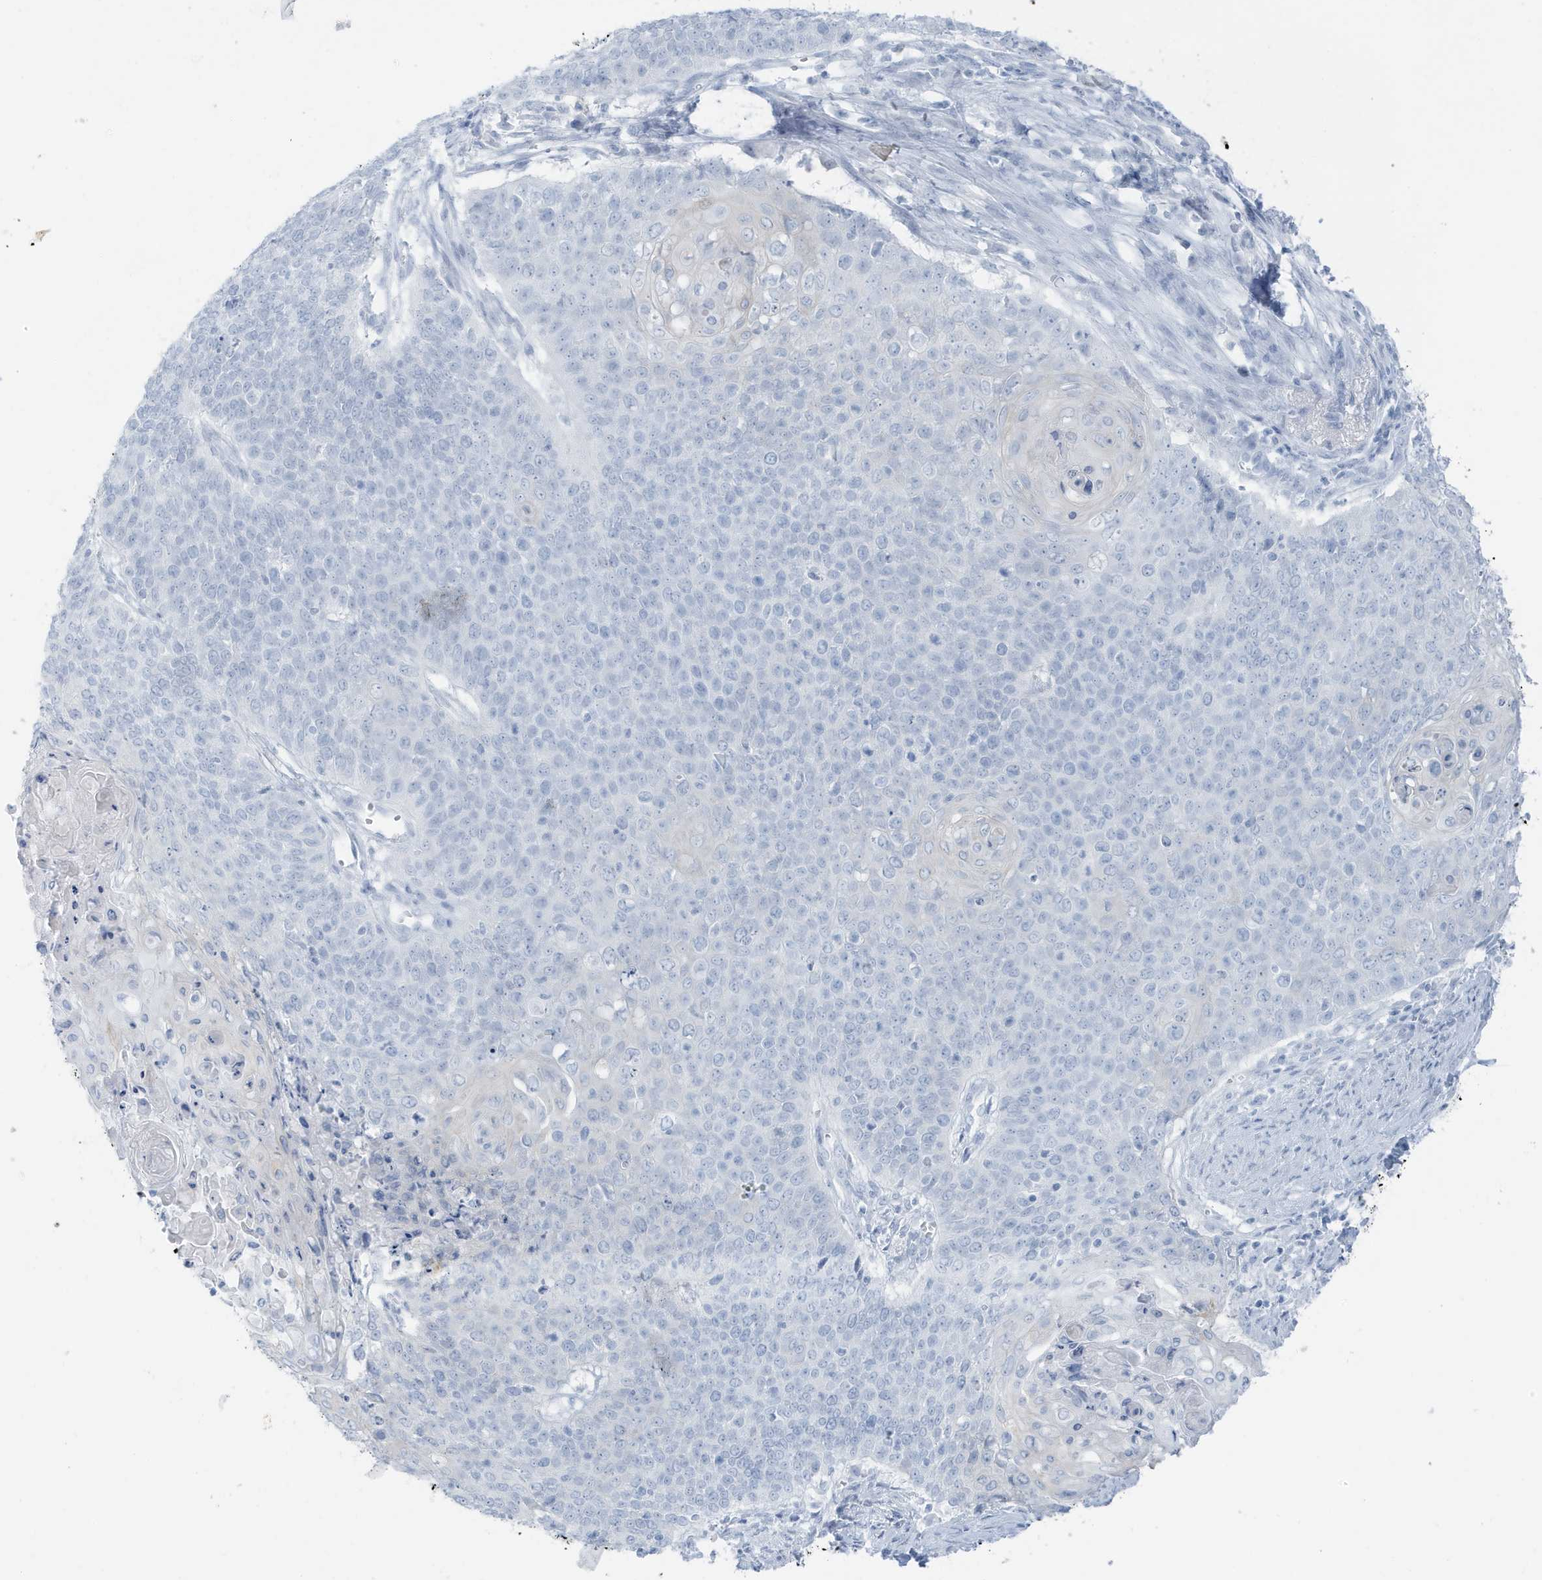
{"staining": {"intensity": "negative", "quantity": "none", "location": "none"}, "tissue": "cervical cancer", "cell_type": "Tumor cells", "image_type": "cancer", "snomed": [{"axis": "morphology", "description": "Squamous cell carcinoma, NOS"}, {"axis": "topography", "description": "Cervix"}], "caption": "Immunohistochemistry of cervical squamous cell carcinoma shows no expression in tumor cells.", "gene": "ZFP64", "patient": {"sex": "female", "age": 39}}